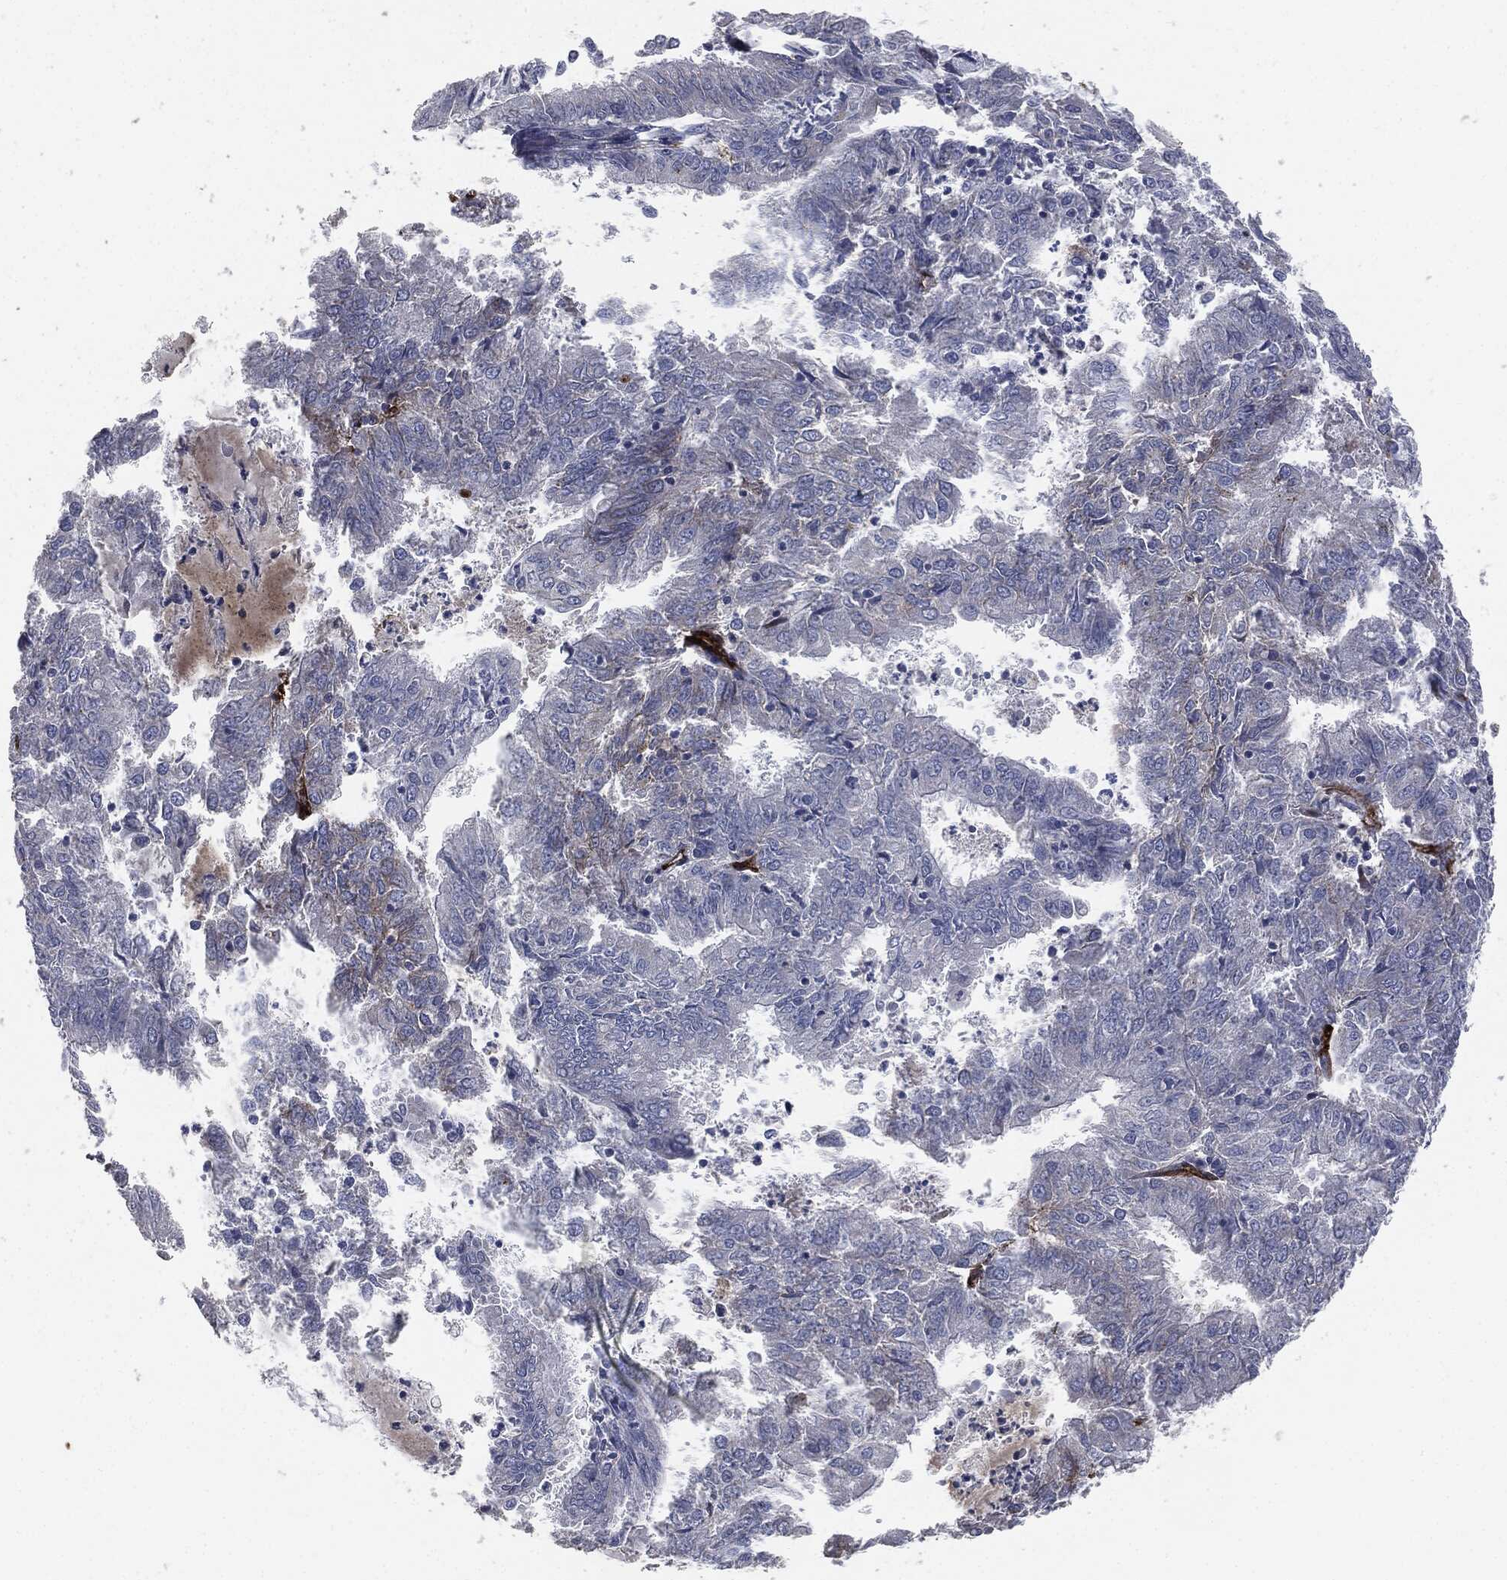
{"staining": {"intensity": "negative", "quantity": "none", "location": "none"}, "tissue": "endometrial cancer", "cell_type": "Tumor cells", "image_type": "cancer", "snomed": [{"axis": "morphology", "description": "Adenocarcinoma, NOS"}, {"axis": "topography", "description": "Endometrium"}], "caption": "Immunohistochemical staining of human endometrial cancer (adenocarcinoma) demonstrates no significant expression in tumor cells.", "gene": "APOB", "patient": {"sex": "female", "age": 57}}